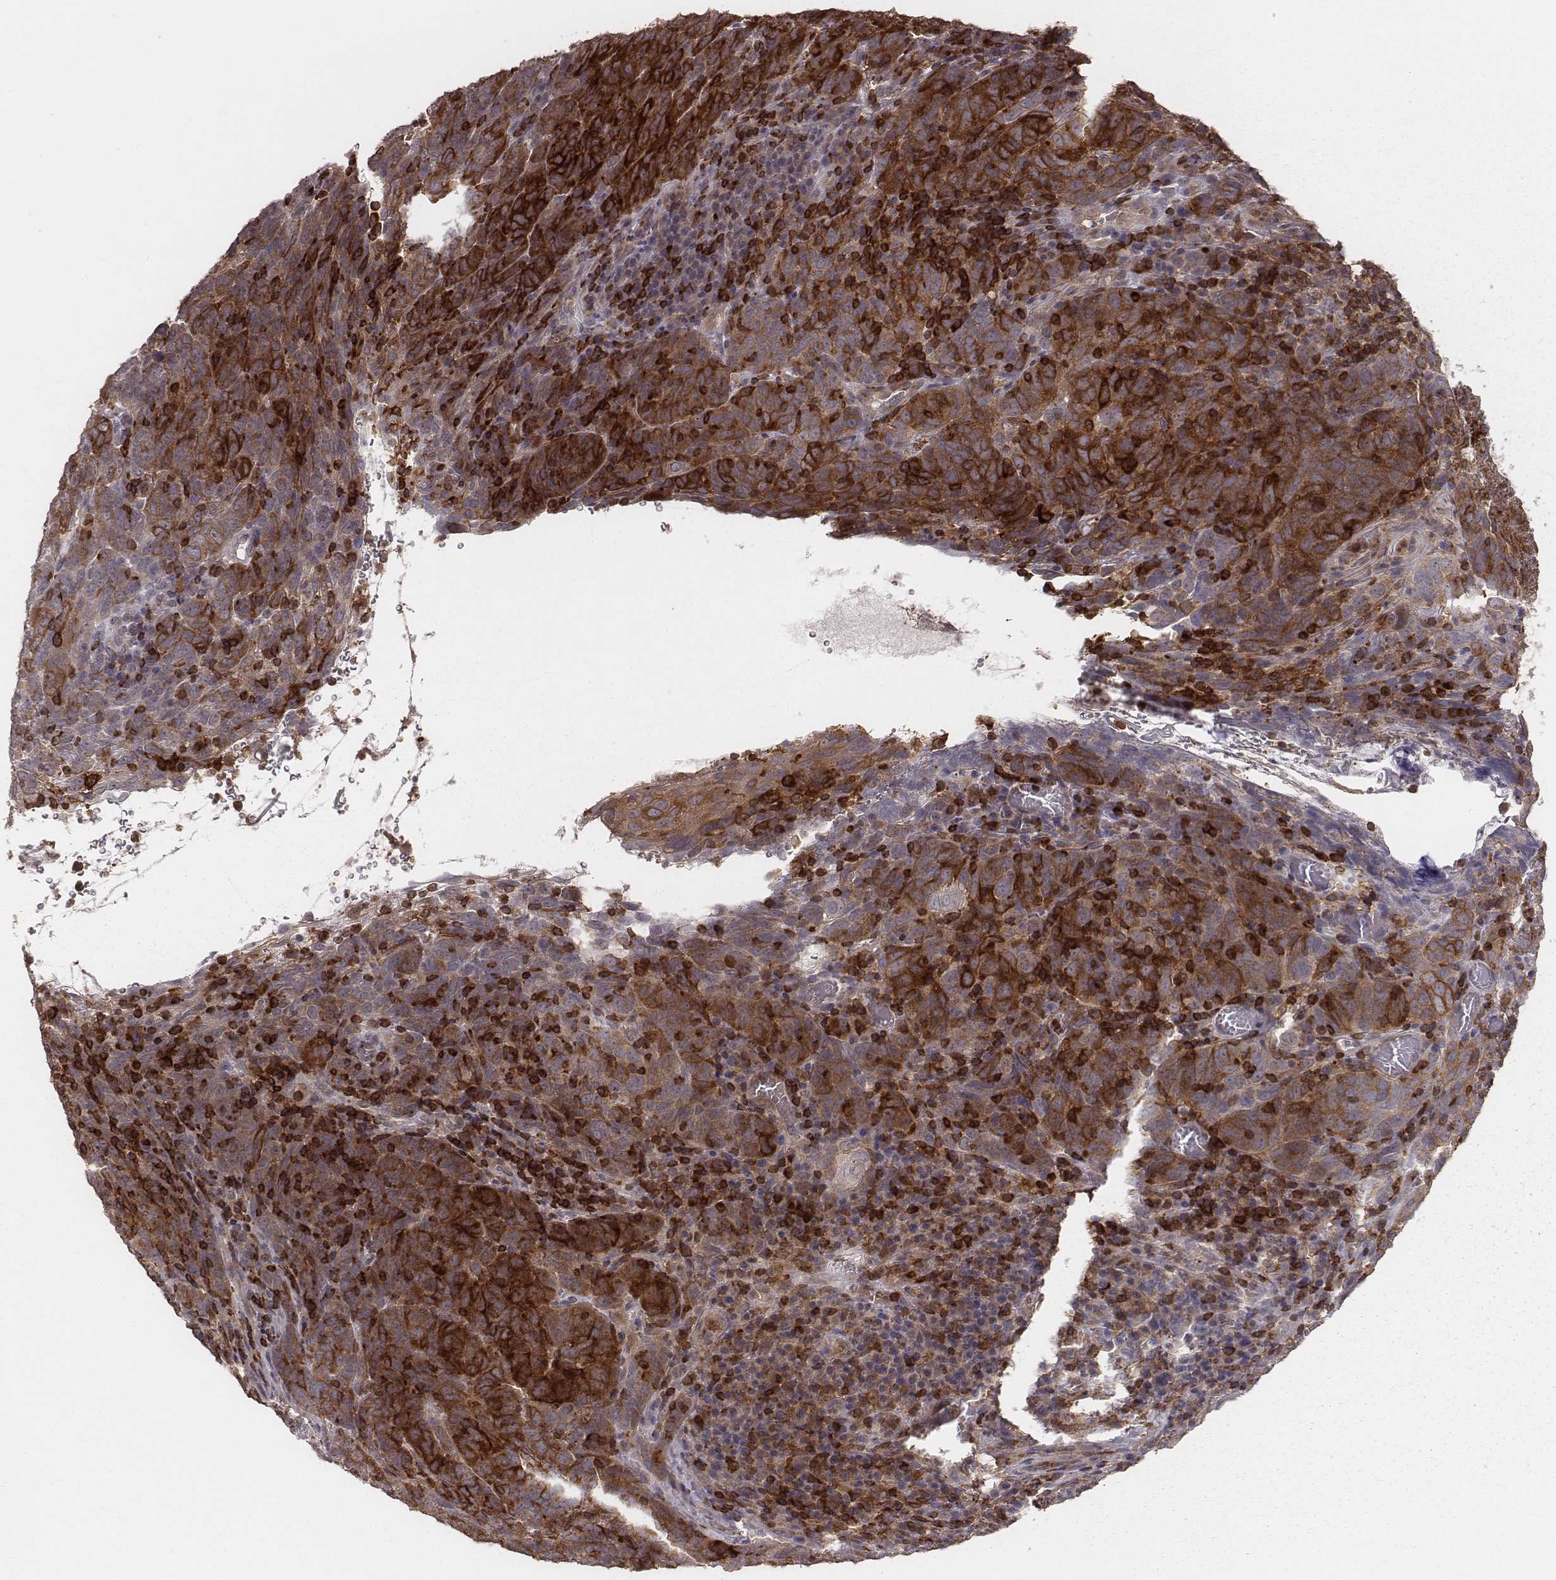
{"staining": {"intensity": "moderate", "quantity": ">75%", "location": "cytoplasmic/membranous"}, "tissue": "skin cancer", "cell_type": "Tumor cells", "image_type": "cancer", "snomed": [{"axis": "morphology", "description": "Squamous cell carcinoma, NOS"}, {"axis": "topography", "description": "Skin"}, {"axis": "topography", "description": "Anal"}], "caption": "This is a photomicrograph of IHC staining of squamous cell carcinoma (skin), which shows moderate expression in the cytoplasmic/membranous of tumor cells.", "gene": "PILRA", "patient": {"sex": "female", "age": 51}}